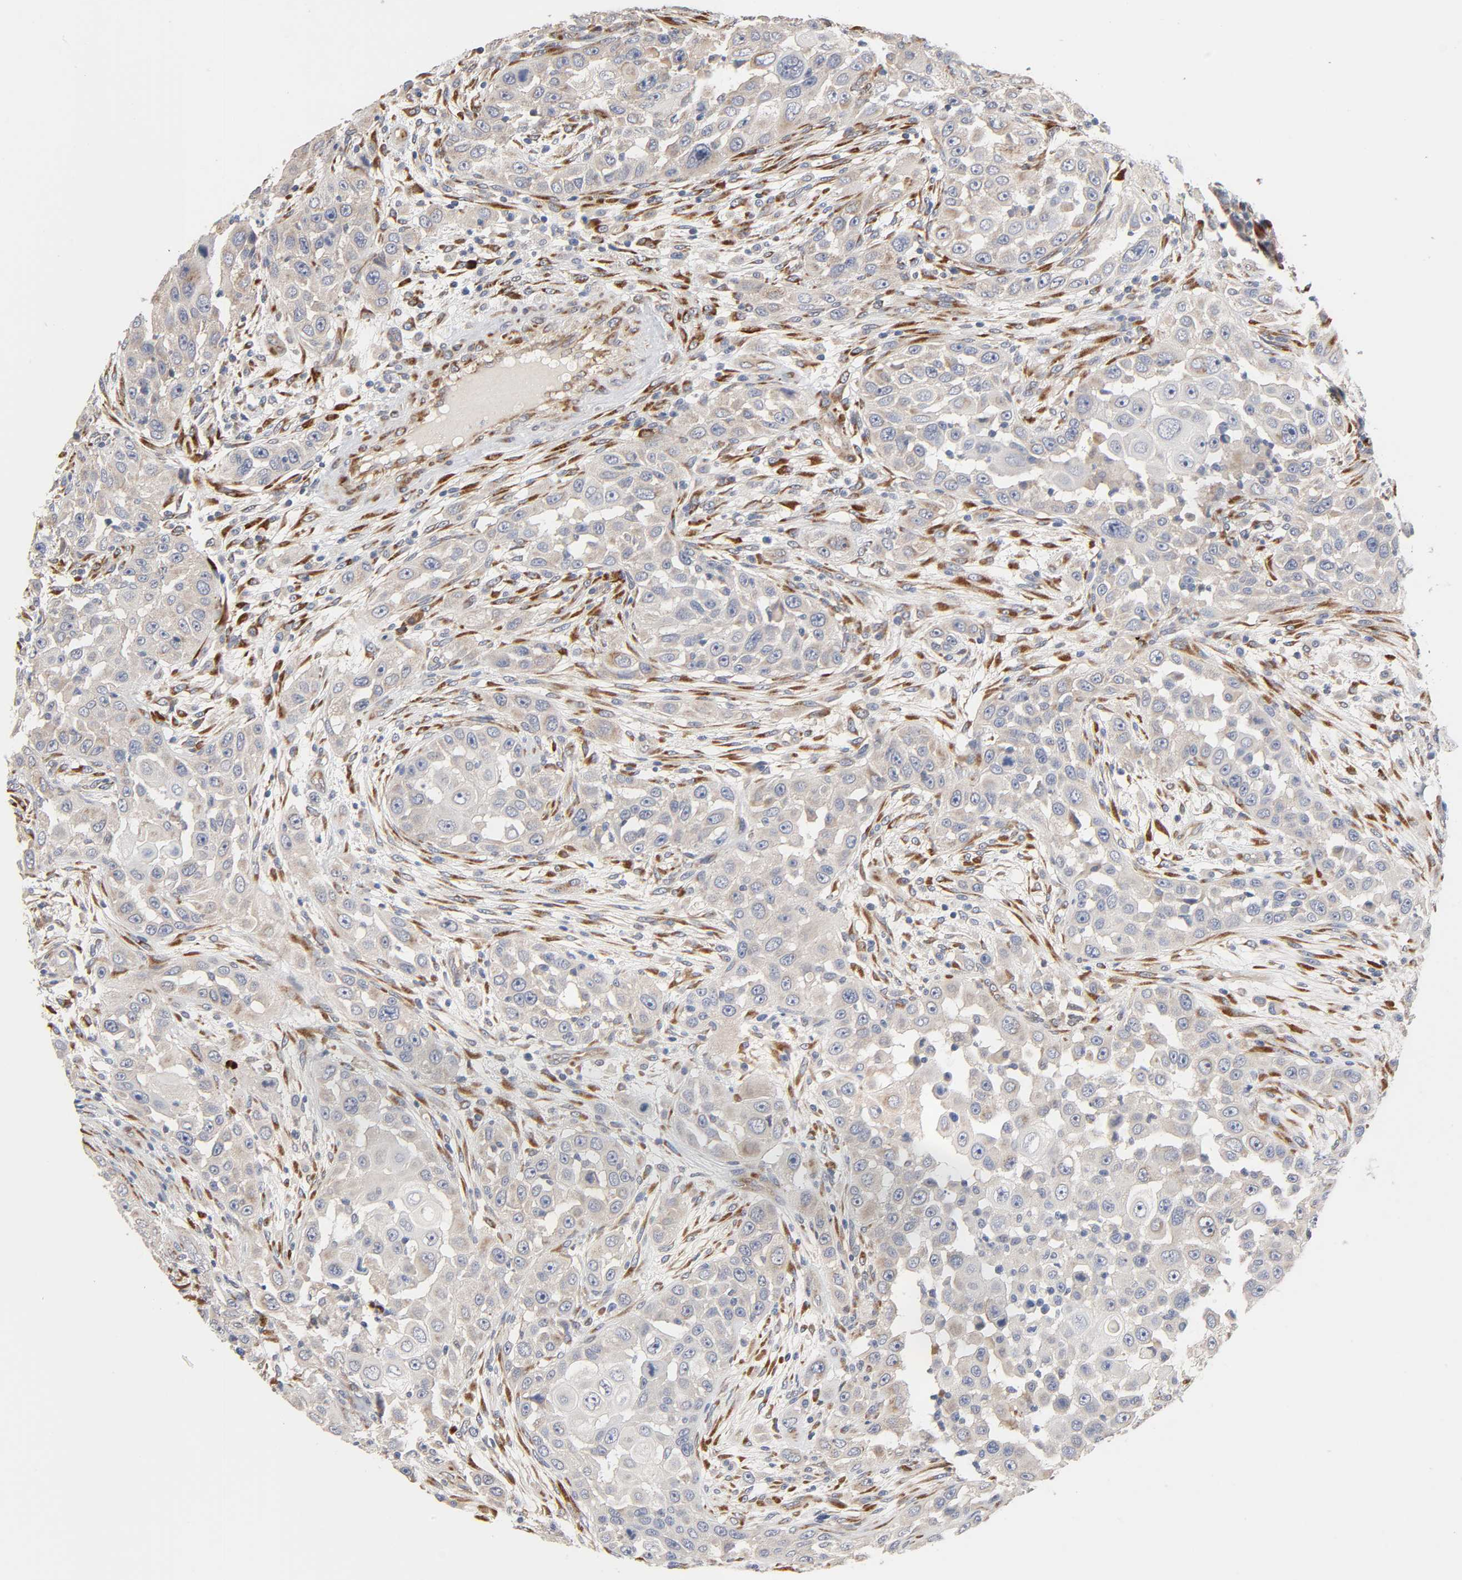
{"staining": {"intensity": "weak", "quantity": ">75%", "location": "cytoplasmic/membranous"}, "tissue": "head and neck cancer", "cell_type": "Tumor cells", "image_type": "cancer", "snomed": [{"axis": "morphology", "description": "Carcinoma, NOS"}, {"axis": "topography", "description": "Head-Neck"}], "caption": "Immunohistochemistry image of neoplastic tissue: human head and neck cancer stained using IHC reveals low levels of weak protein expression localized specifically in the cytoplasmic/membranous of tumor cells, appearing as a cytoplasmic/membranous brown color.", "gene": "HDLBP", "patient": {"sex": "male", "age": 87}}